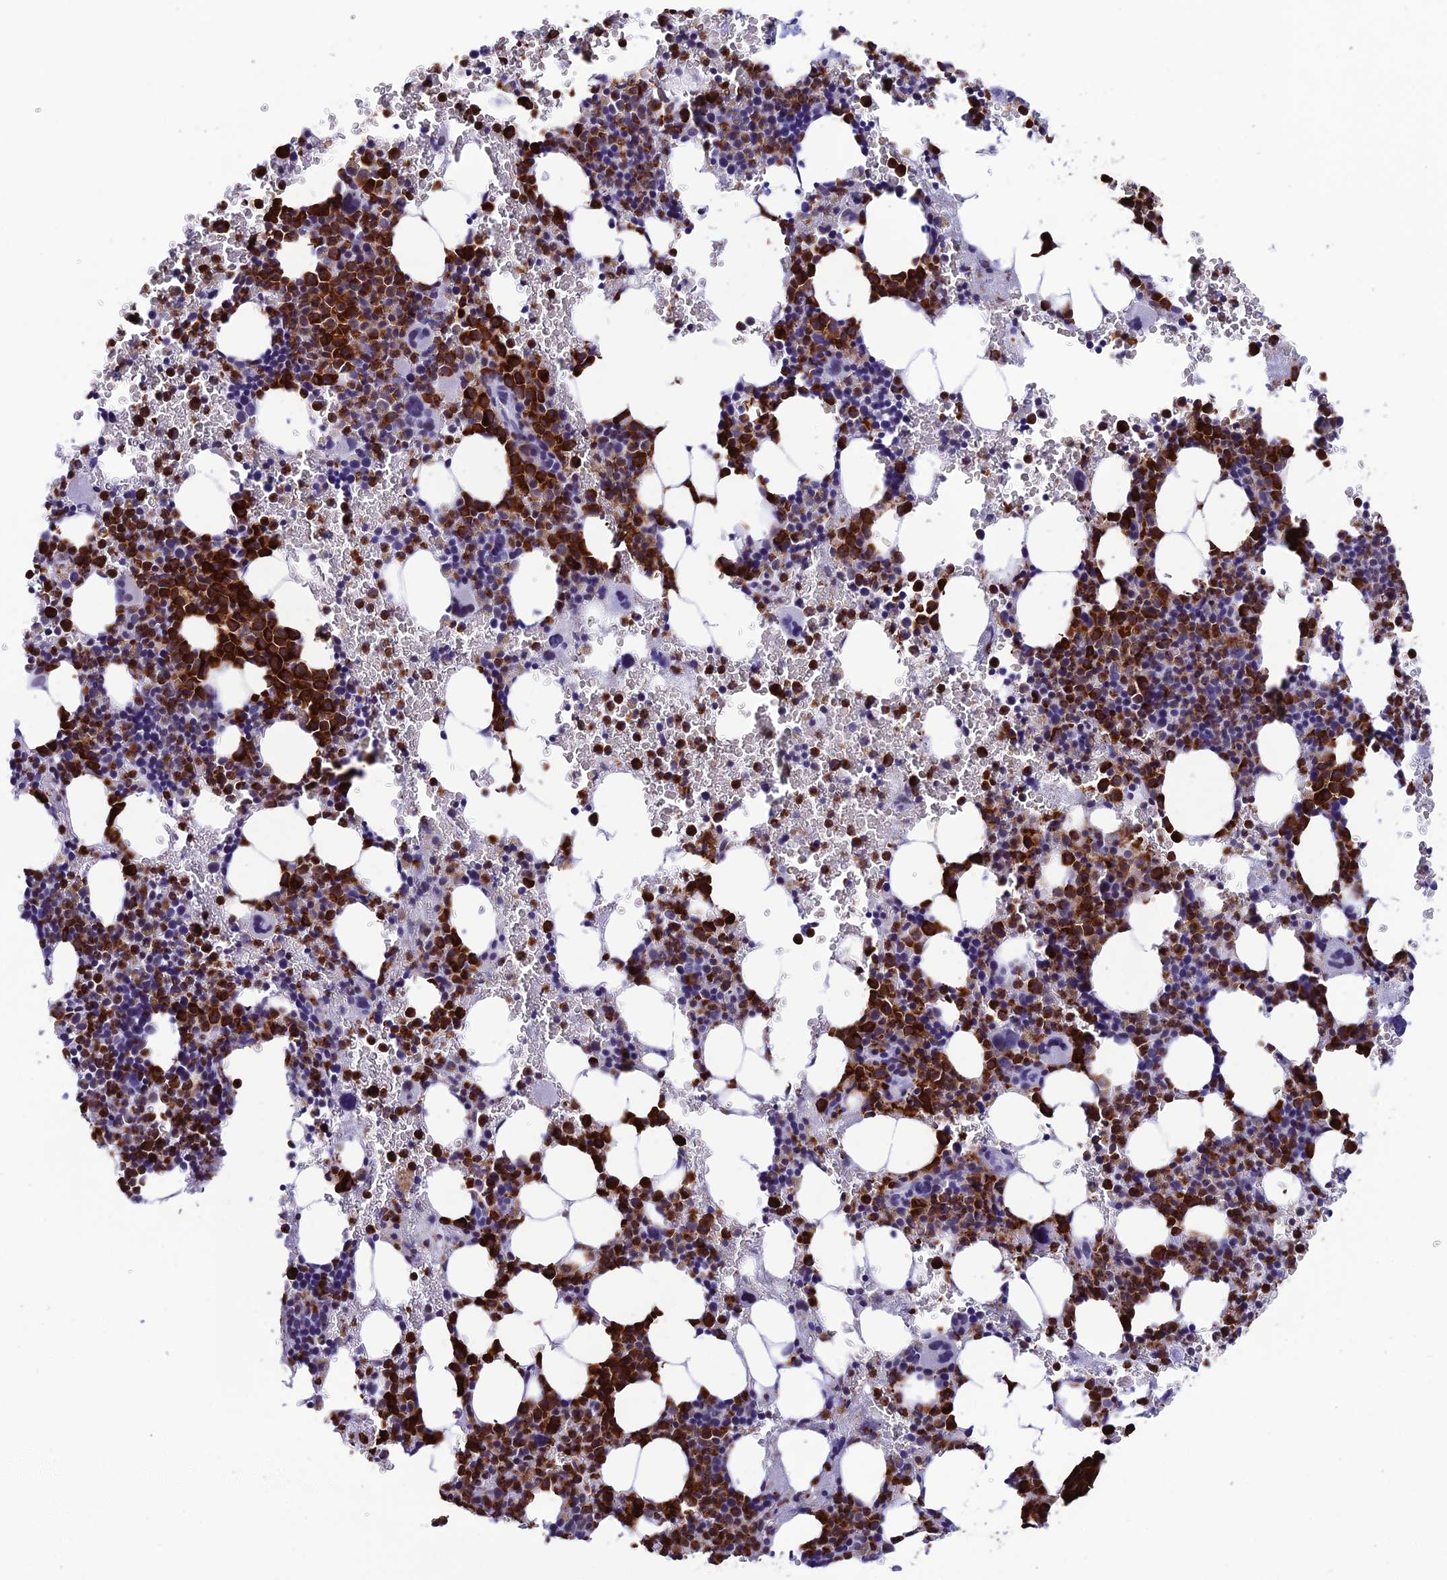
{"staining": {"intensity": "strong", "quantity": ">75%", "location": "cytoplasmic/membranous"}, "tissue": "bone marrow", "cell_type": "Hematopoietic cells", "image_type": "normal", "snomed": [{"axis": "morphology", "description": "Normal tissue, NOS"}, {"axis": "topography", "description": "Bone marrow"}], "caption": "Protein expression analysis of unremarkable bone marrow displays strong cytoplasmic/membranous expression in approximately >75% of hematopoietic cells.", "gene": "MFSD2B", "patient": {"sex": "male", "age": 41}}